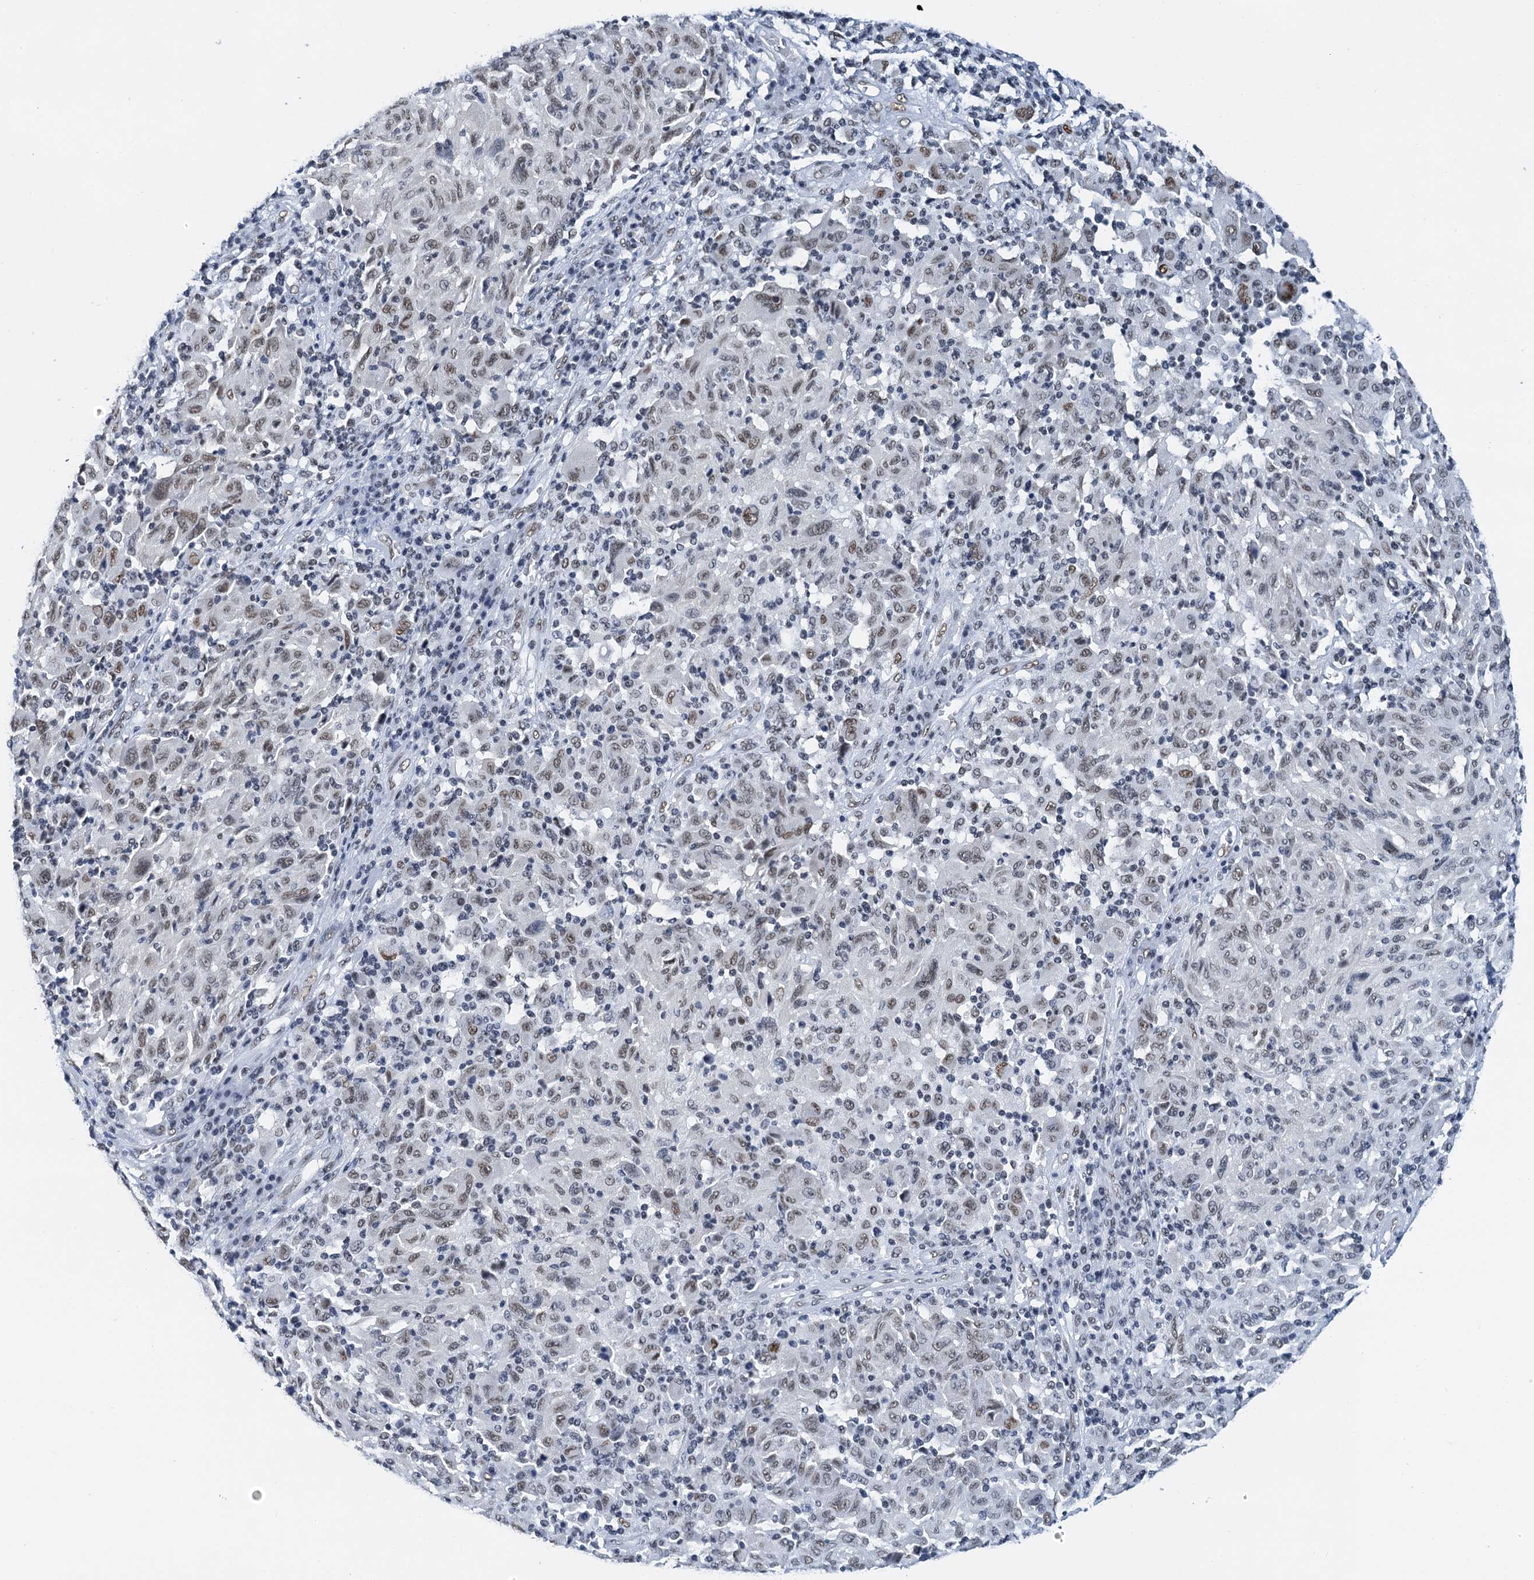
{"staining": {"intensity": "weak", "quantity": "25%-75%", "location": "nuclear"}, "tissue": "melanoma", "cell_type": "Tumor cells", "image_type": "cancer", "snomed": [{"axis": "morphology", "description": "Malignant melanoma, NOS"}, {"axis": "topography", "description": "Skin"}], "caption": "Protein staining by immunohistochemistry (IHC) demonstrates weak nuclear staining in approximately 25%-75% of tumor cells in melanoma.", "gene": "SLTM", "patient": {"sex": "male", "age": 53}}